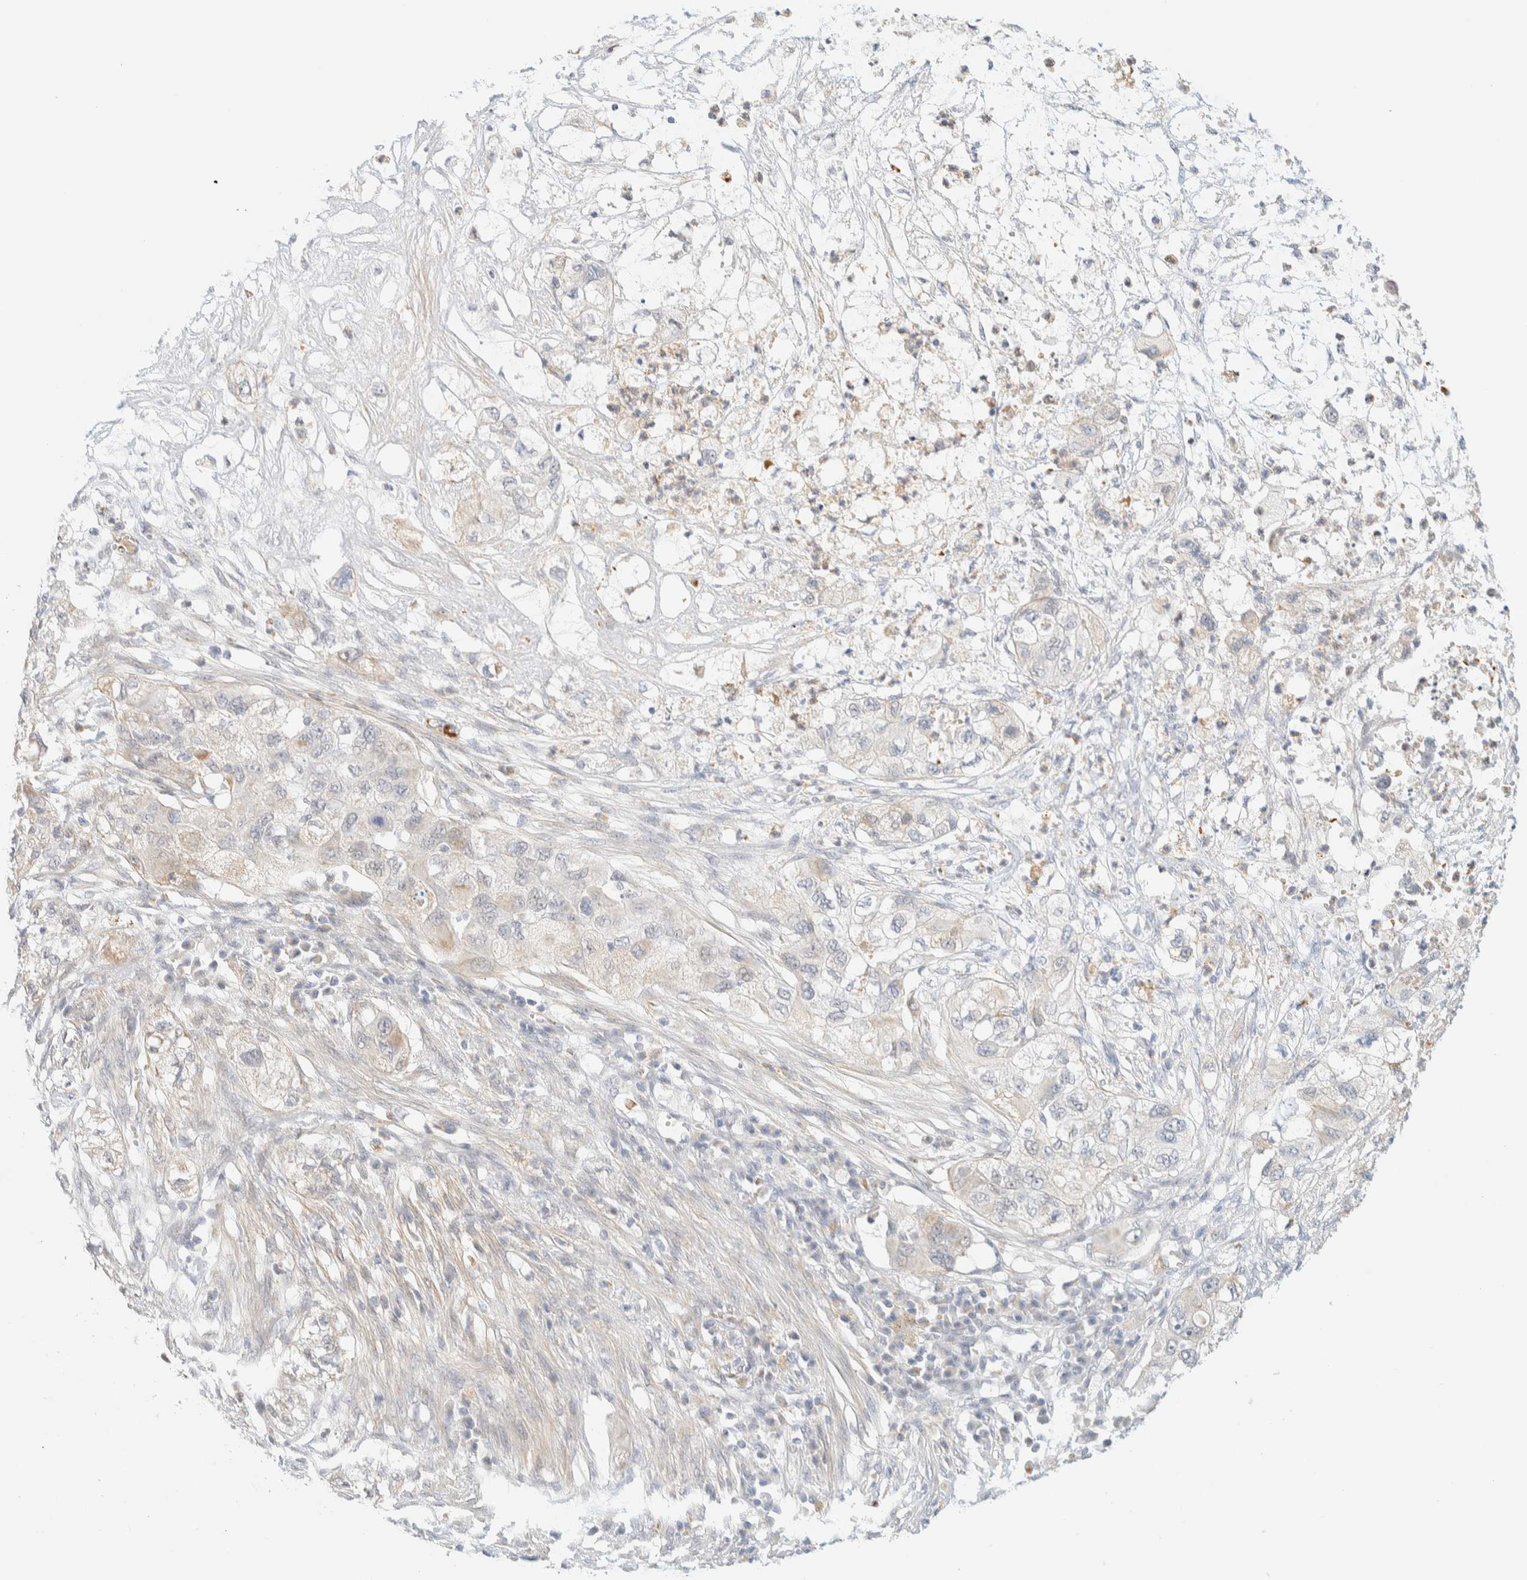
{"staining": {"intensity": "weak", "quantity": "<25%", "location": "cytoplasmic/membranous"}, "tissue": "pancreatic cancer", "cell_type": "Tumor cells", "image_type": "cancer", "snomed": [{"axis": "morphology", "description": "Adenocarcinoma, NOS"}, {"axis": "topography", "description": "Pancreas"}], "caption": "This is an IHC histopathology image of pancreatic cancer. There is no staining in tumor cells.", "gene": "TNK1", "patient": {"sex": "female", "age": 78}}